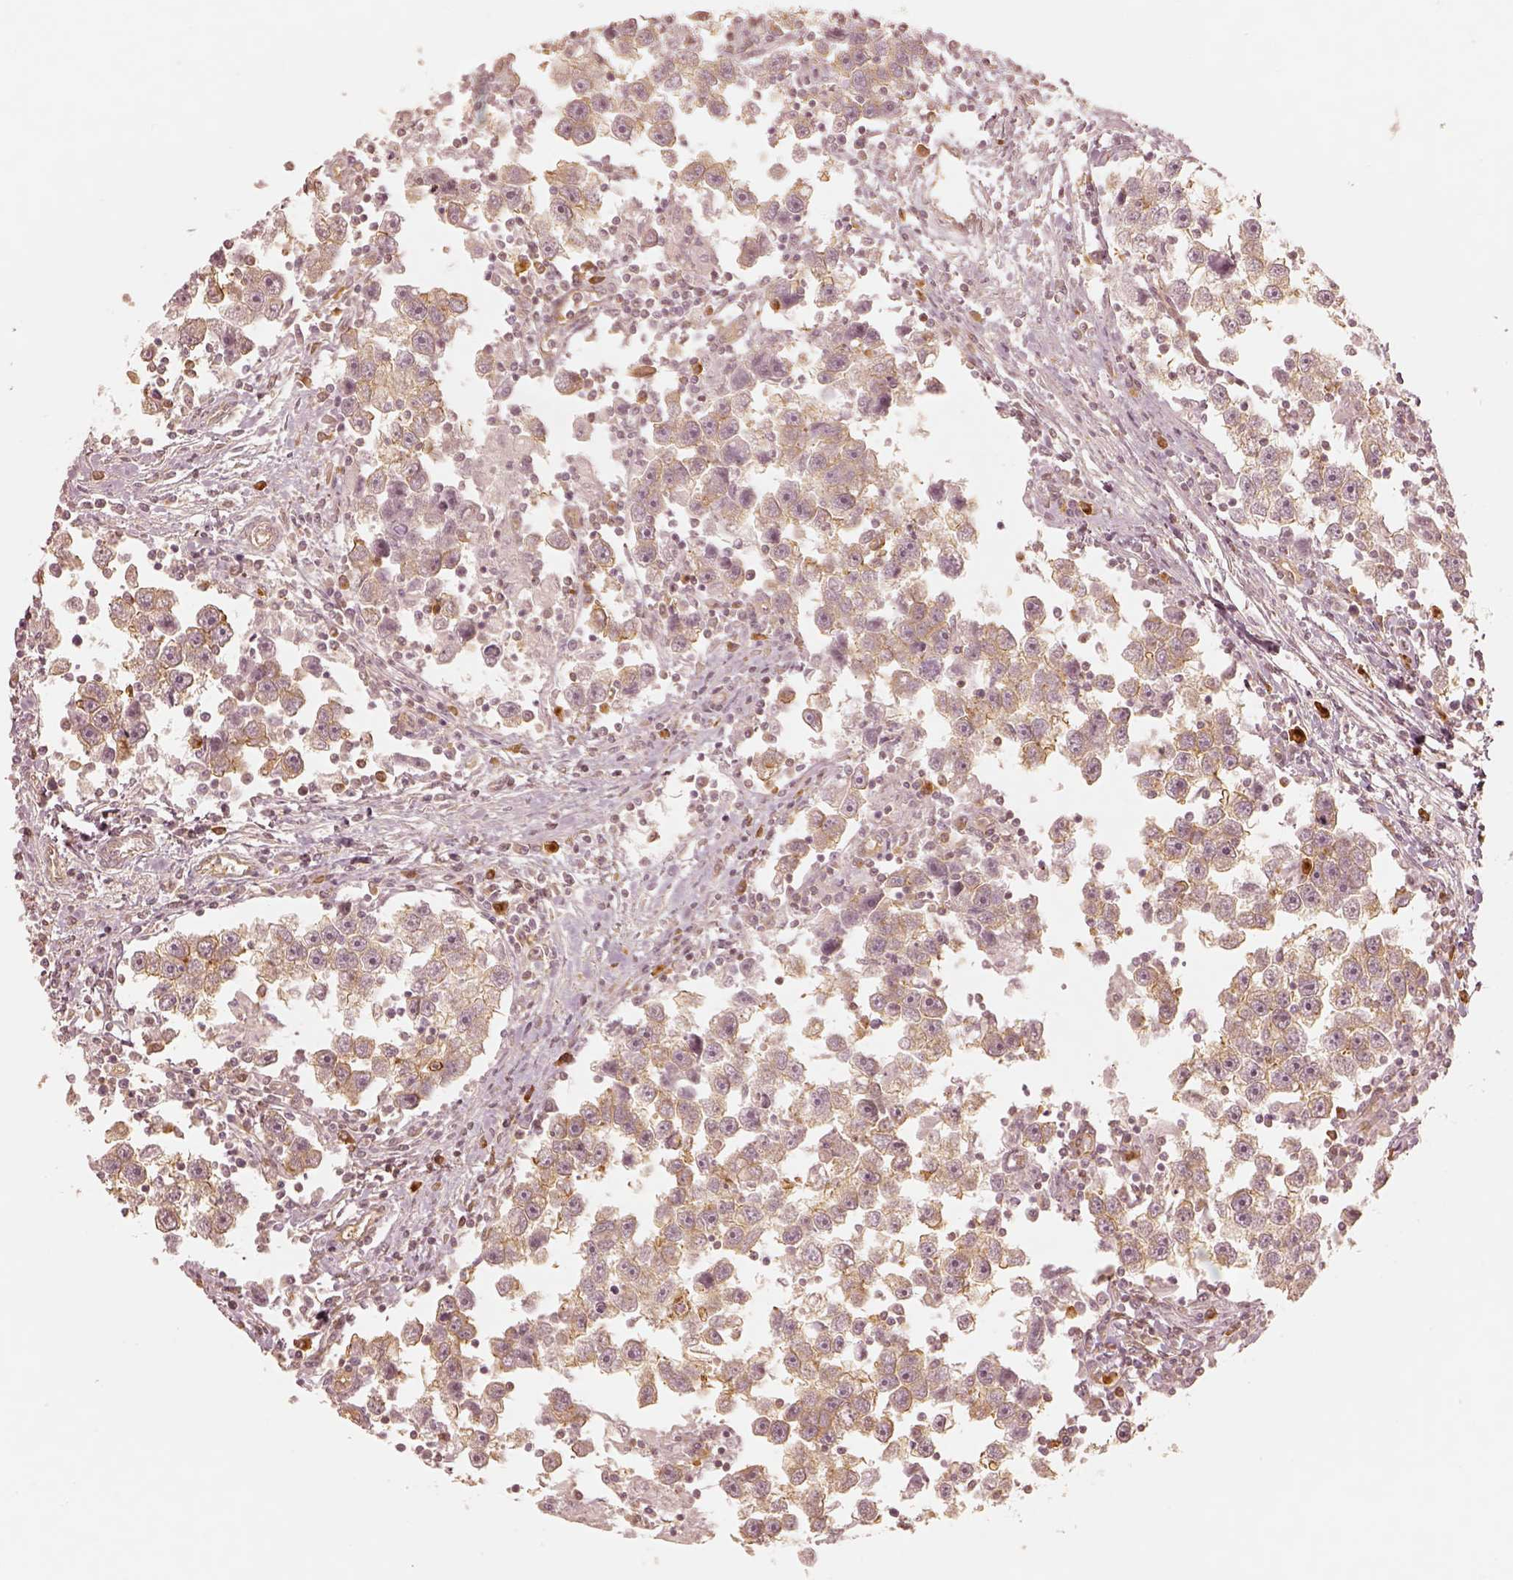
{"staining": {"intensity": "weak", "quantity": "25%-75%", "location": "cytoplasmic/membranous"}, "tissue": "testis cancer", "cell_type": "Tumor cells", "image_type": "cancer", "snomed": [{"axis": "morphology", "description": "Seminoma, NOS"}, {"axis": "topography", "description": "Testis"}], "caption": "Immunohistochemistry (IHC) micrograph of neoplastic tissue: testis cancer stained using immunohistochemistry (IHC) shows low levels of weak protein expression localized specifically in the cytoplasmic/membranous of tumor cells, appearing as a cytoplasmic/membranous brown color.", "gene": "GORASP2", "patient": {"sex": "male", "age": 30}}